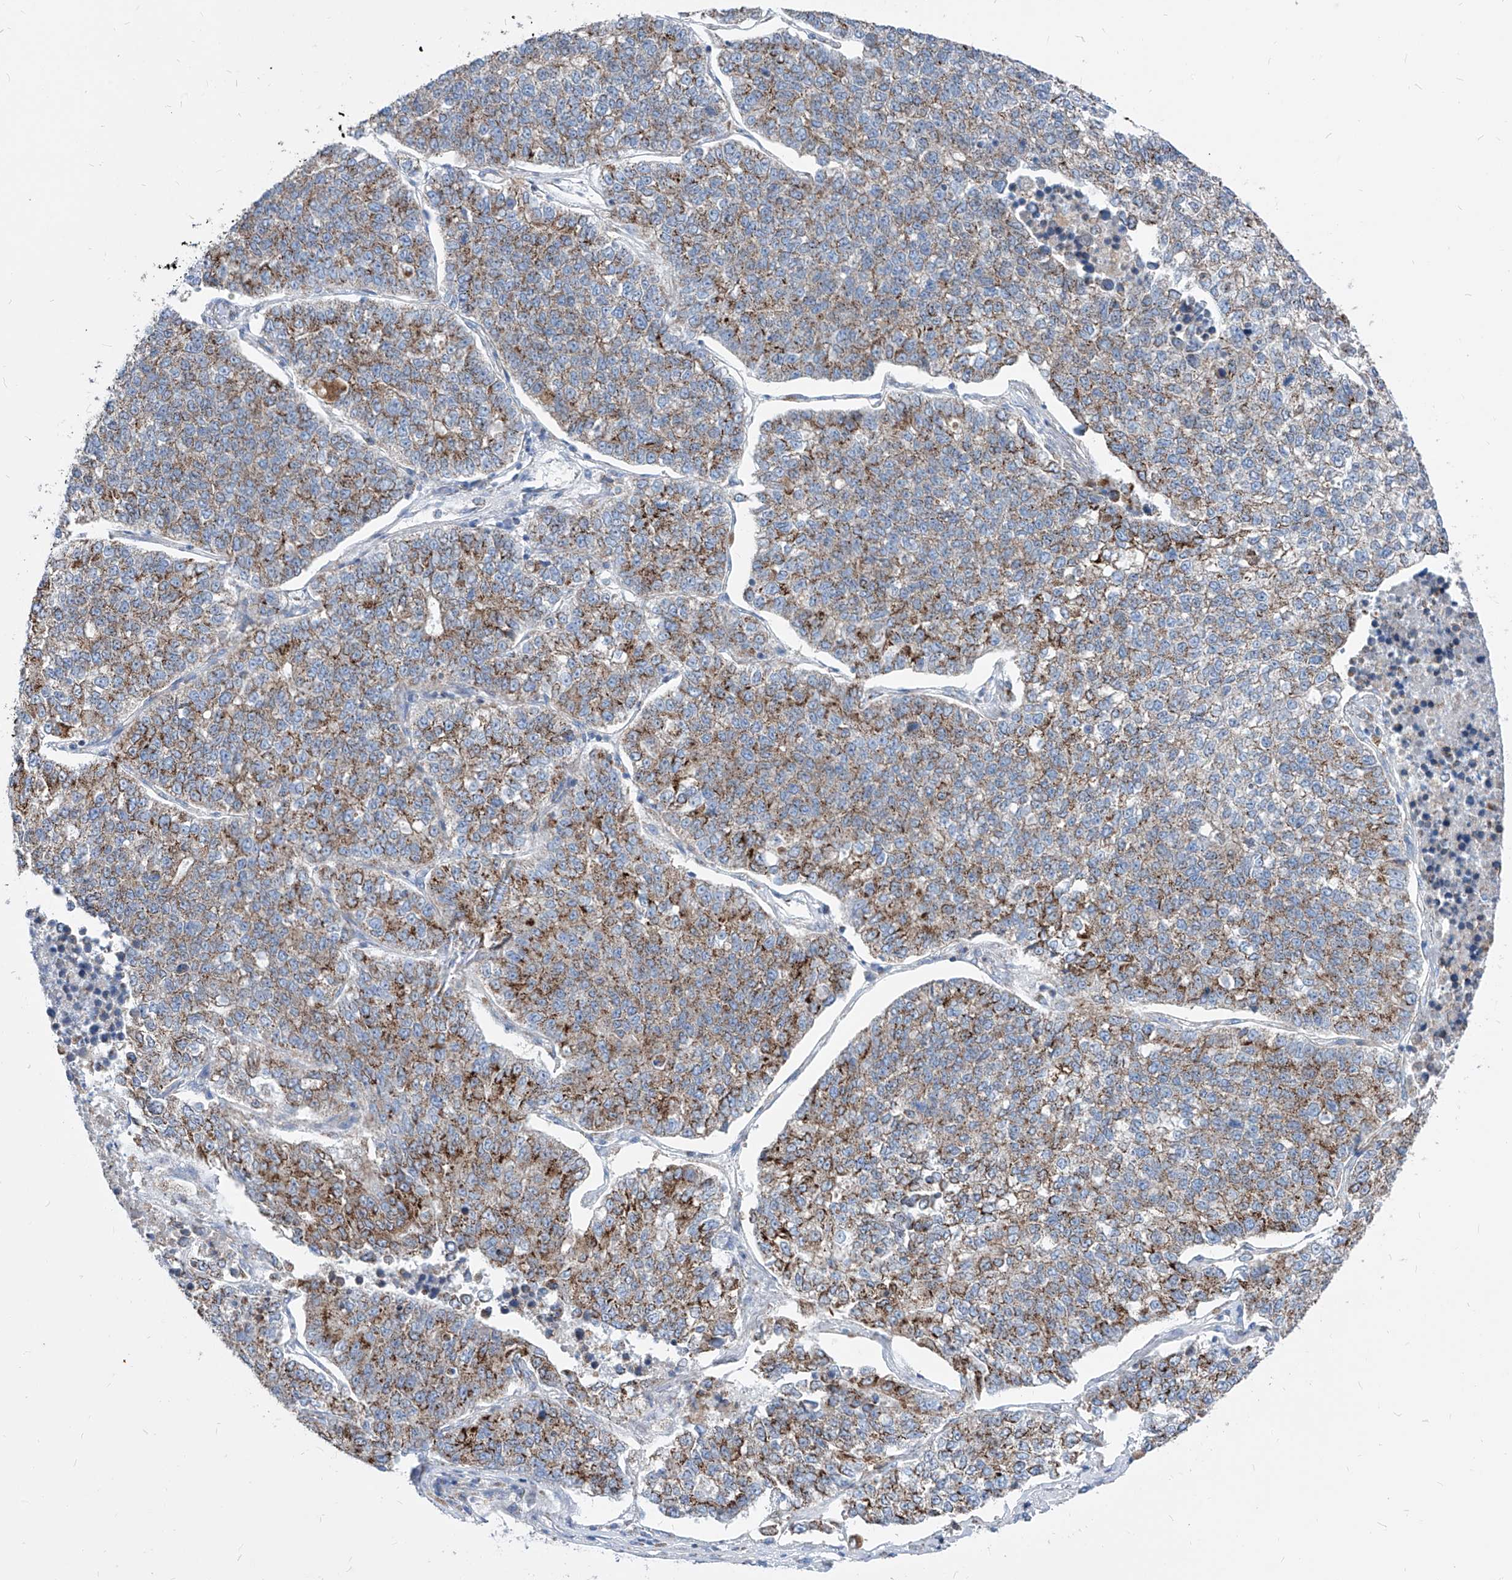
{"staining": {"intensity": "moderate", "quantity": ">75%", "location": "cytoplasmic/membranous"}, "tissue": "lung cancer", "cell_type": "Tumor cells", "image_type": "cancer", "snomed": [{"axis": "morphology", "description": "Adenocarcinoma, NOS"}, {"axis": "topography", "description": "Lung"}], "caption": "Moderate cytoplasmic/membranous staining is appreciated in approximately >75% of tumor cells in lung adenocarcinoma.", "gene": "AGPS", "patient": {"sex": "male", "age": 49}}